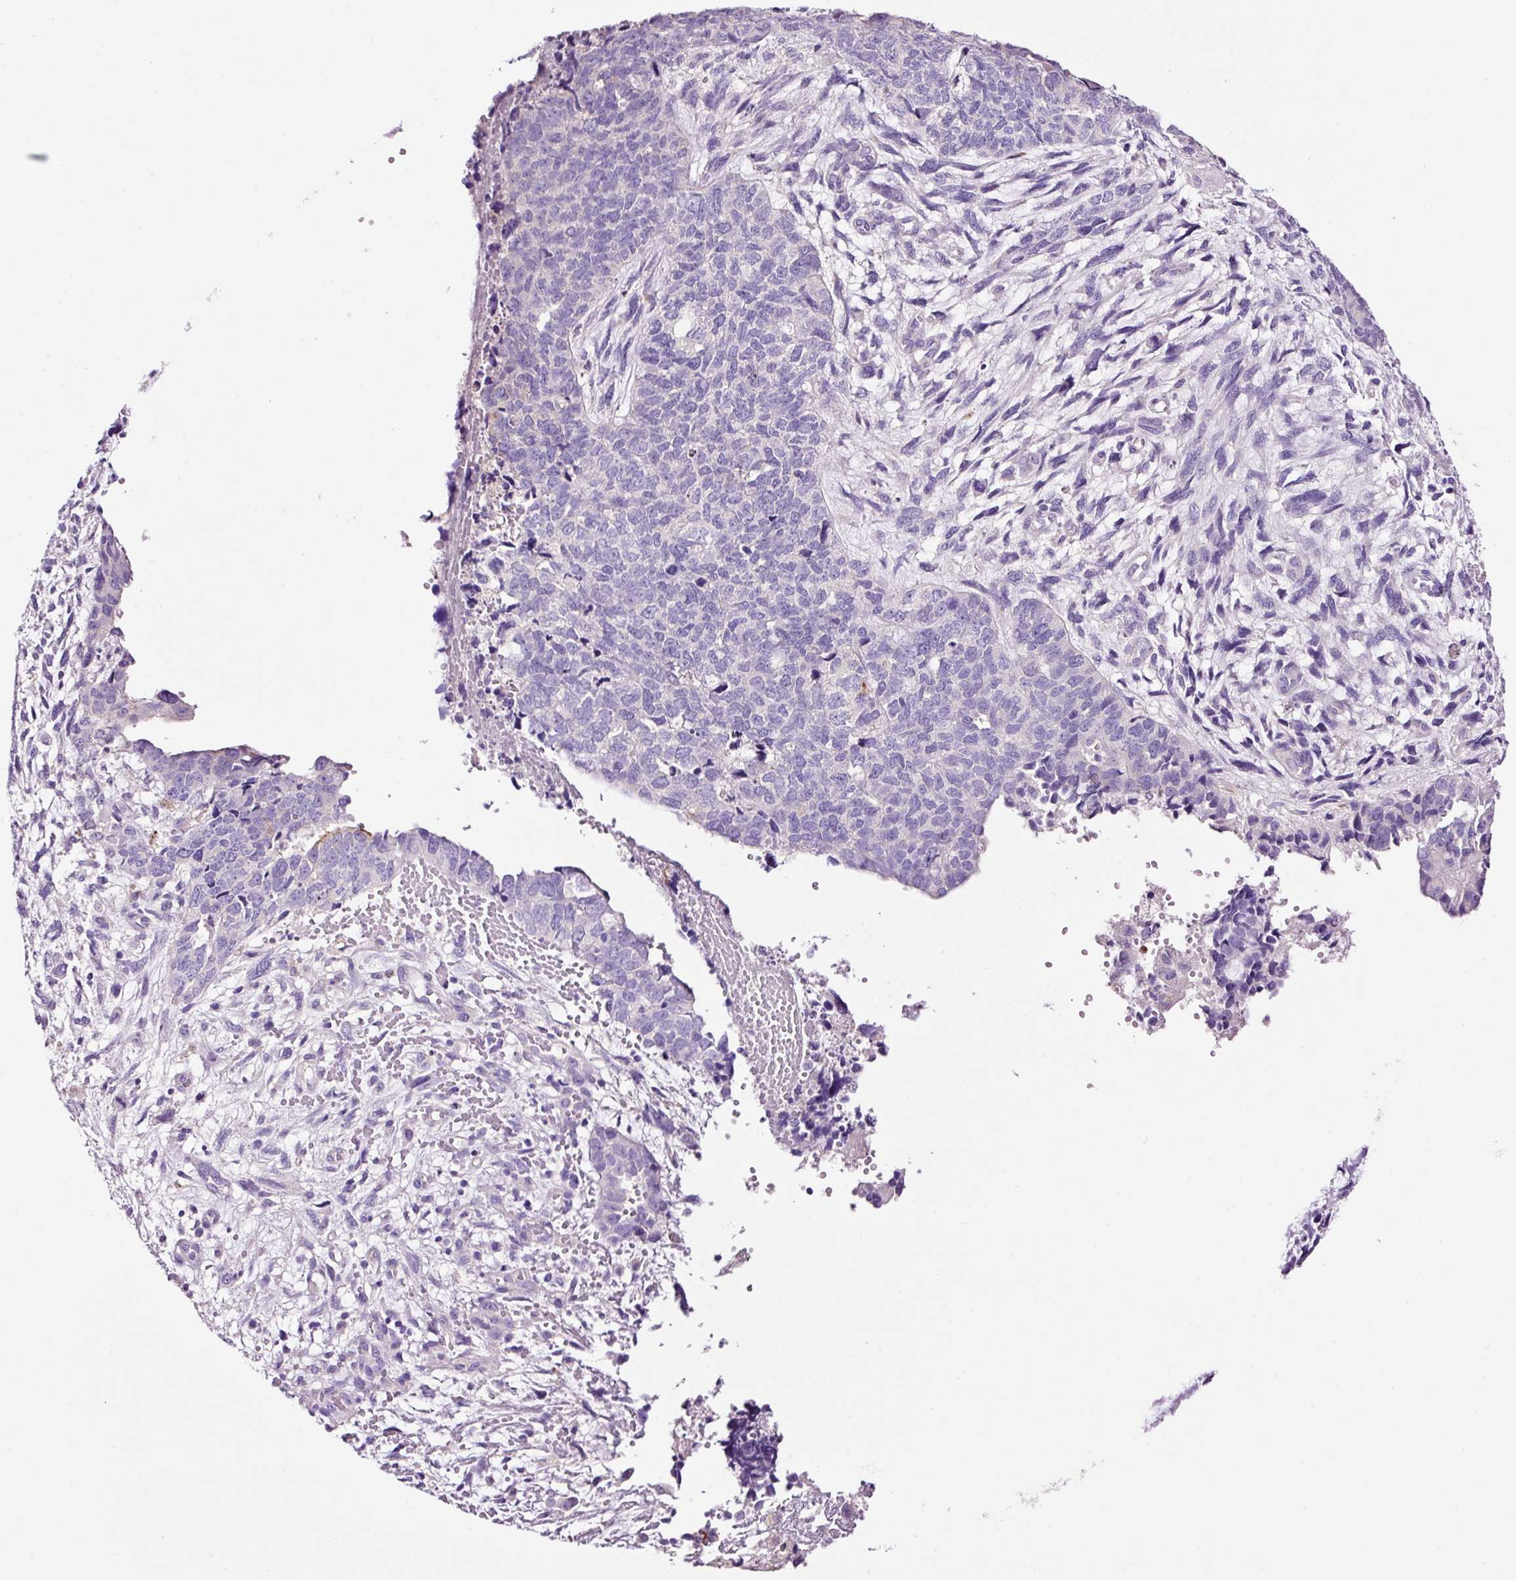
{"staining": {"intensity": "negative", "quantity": "none", "location": "none"}, "tissue": "cervical cancer", "cell_type": "Tumor cells", "image_type": "cancer", "snomed": [{"axis": "morphology", "description": "Squamous cell carcinoma, NOS"}, {"axis": "topography", "description": "Cervix"}], "caption": "DAB immunohistochemical staining of human cervical cancer (squamous cell carcinoma) shows no significant staining in tumor cells.", "gene": "PAM", "patient": {"sex": "female", "age": 63}}